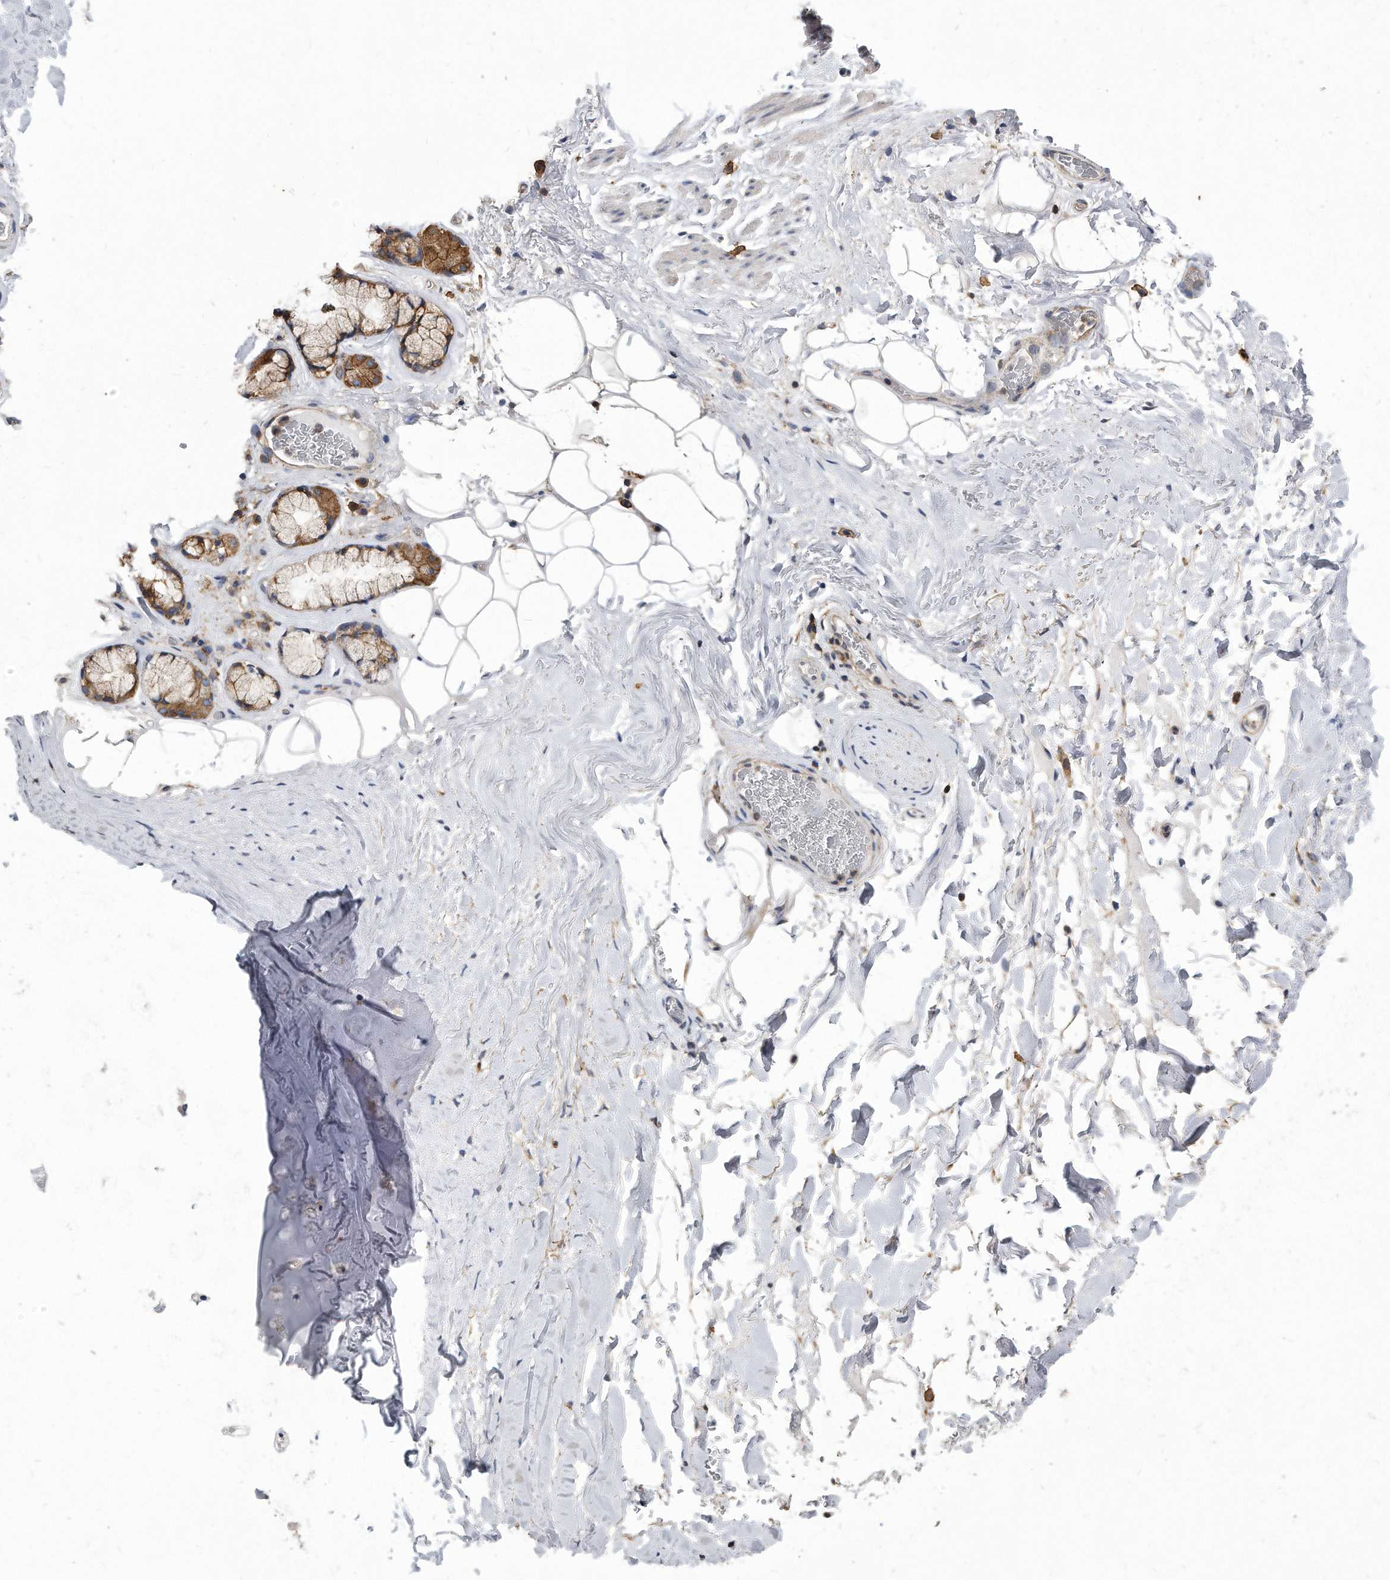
{"staining": {"intensity": "moderate", "quantity": "<25%", "location": "cytoplasmic/membranous"}, "tissue": "adipose tissue", "cell_type": "Adipocytes", "image_type": "normal", "snomed": [{"axis": "morphology", "description": "Normal tissue, NOS"}, {"axis": "topography", "description": "Cartilage tissue"}], "caption": "This histopathology image shows immunohistochemistry (IHC) staining of benign adipose tissue, with low moderate cytoplasmic/membranous expression in approximately <25% of adipocytes.", "gene": "ATG5", "patient": {"sex": "female", "age": 63}}